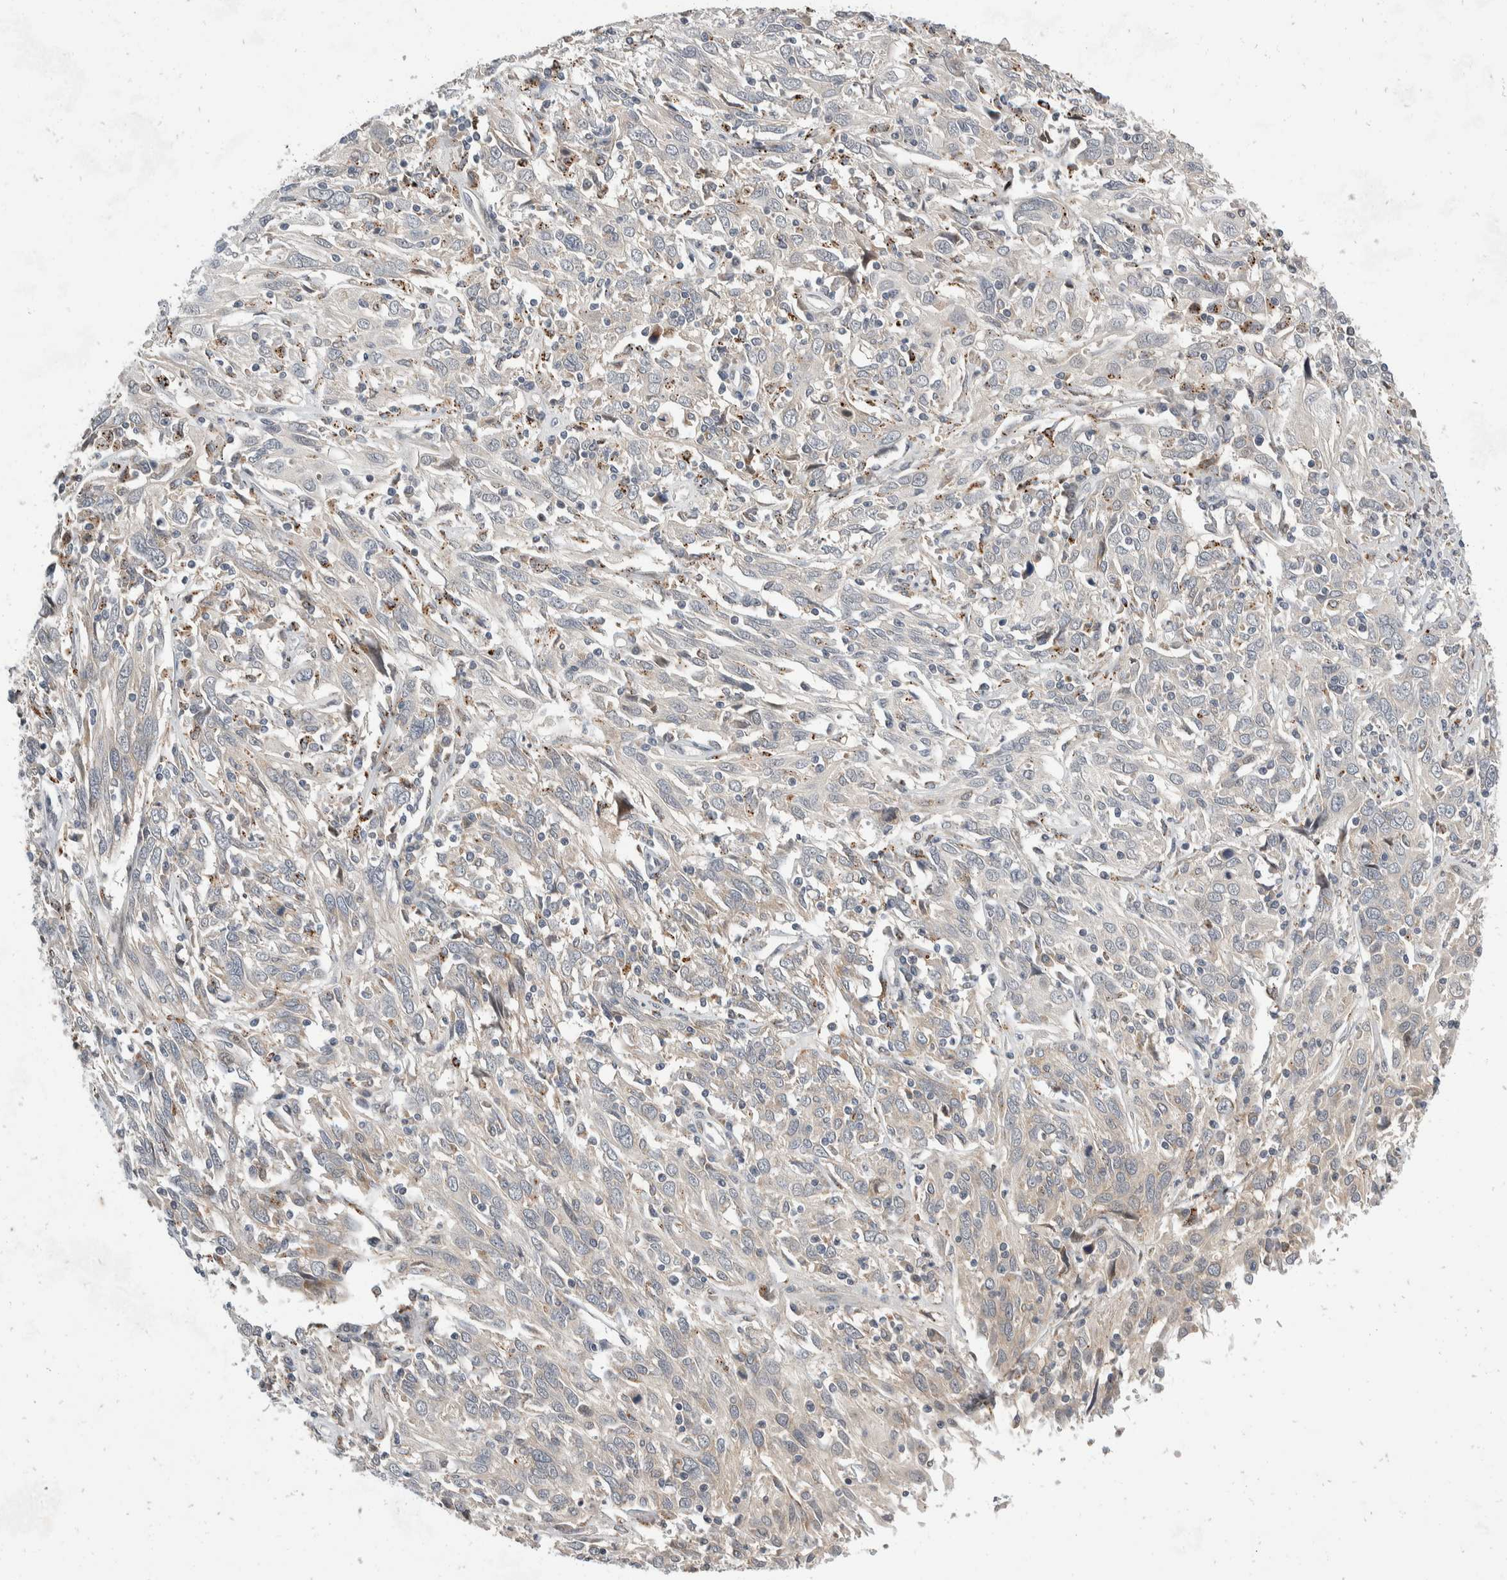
{"staining": {"intensity": "negative", "quantity": "none", "location": "none"}, "tissue": "cervical cancer", "cell_type": "Tumor cells", "image_type": "cancer", "snomed": [{"axis": "morphology", "description": "Squamous cell carcinoma, NOS"}, {"axis": "topography", "description": "Cervix"}], "caption": "High power microscopy photomicrograph of an IHC photomicrograph of squamous cell carcinoma (cervical), revealing no significant staining in tumor cells.", "gene": "ZNF703", "patient": {"sex": "female", "age": 46}}